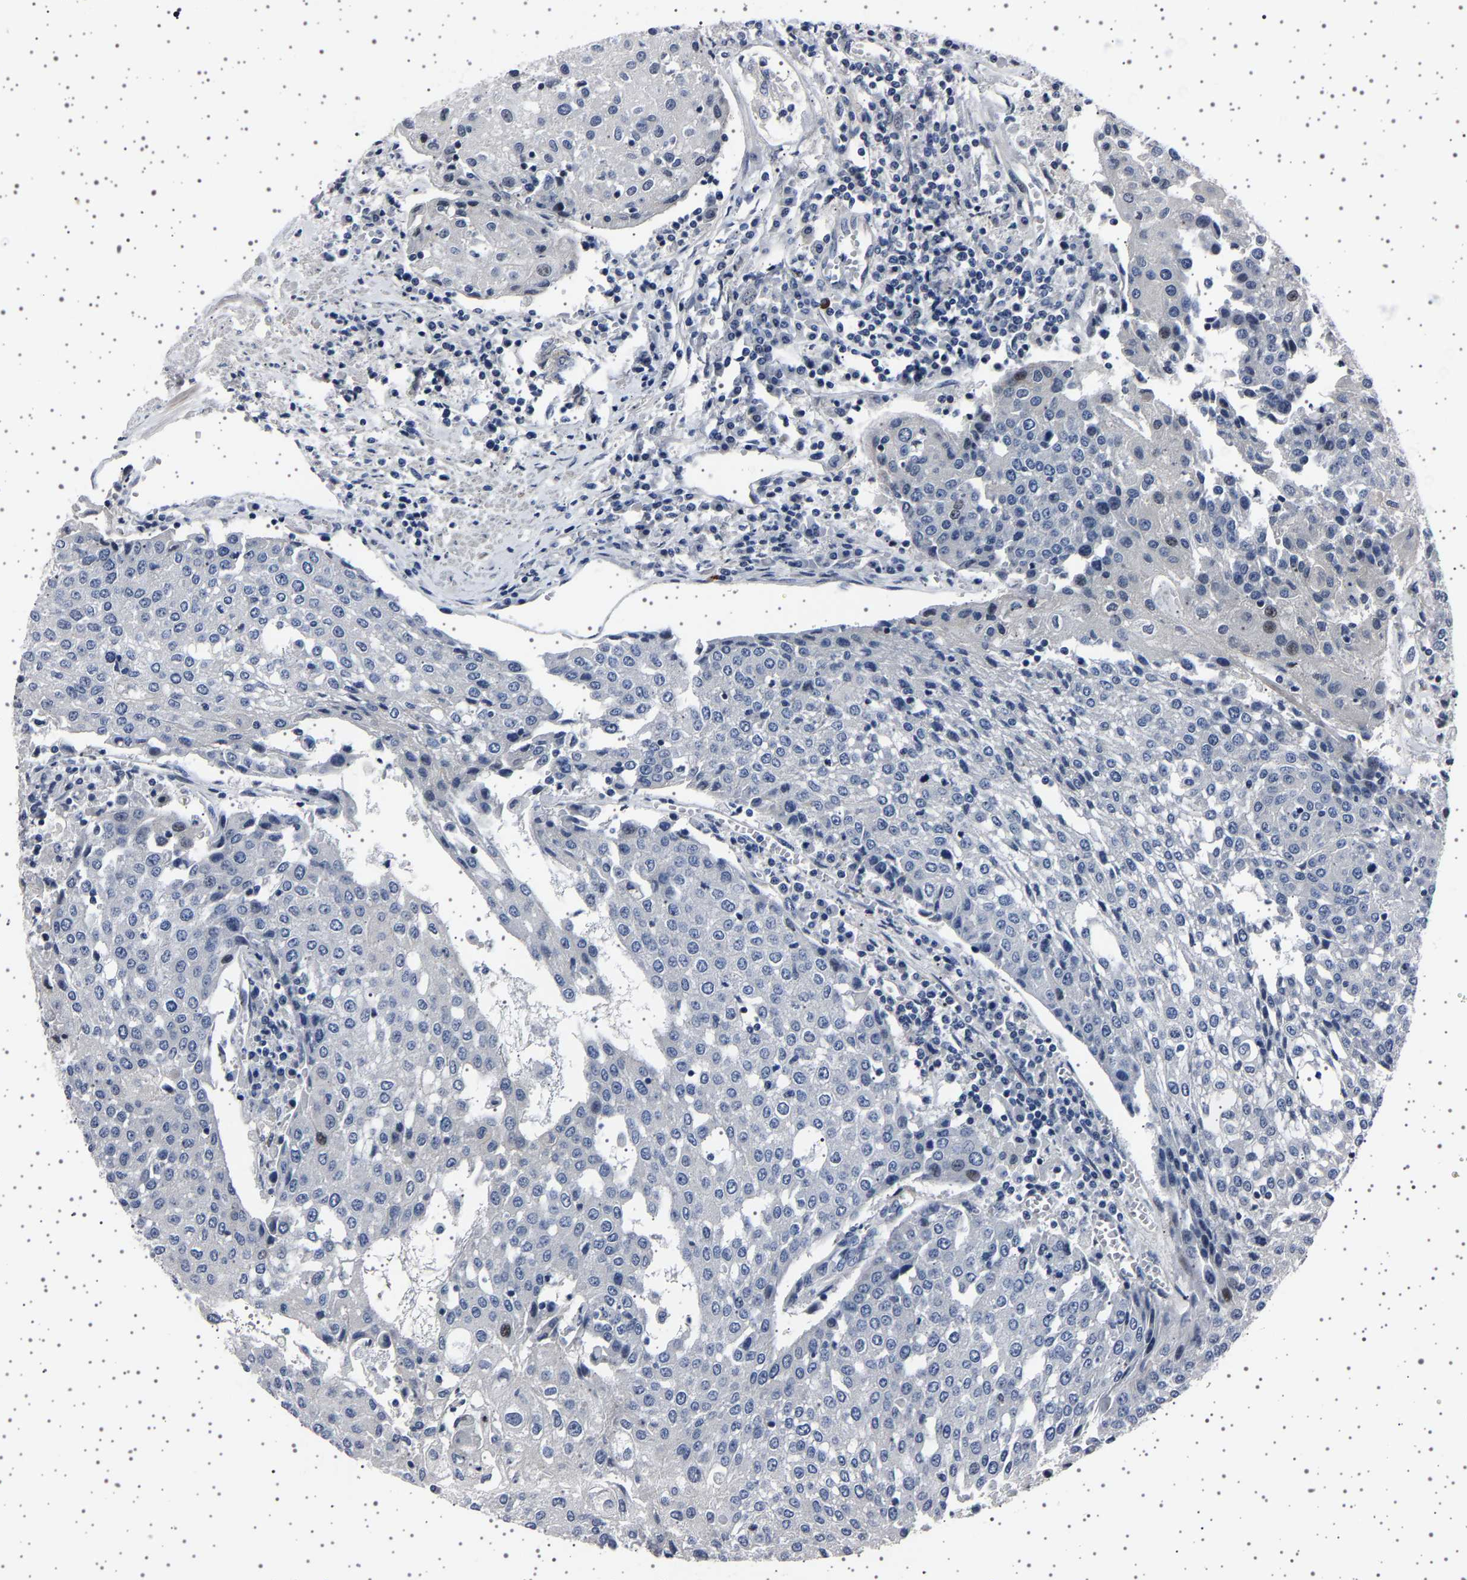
{"staining": {"intensity": "negative", "quantity": "none", "location": "none"}, "tissue": "urothelial cancer", "cell_type": "Tumor cells", "image_type": "cancer", "snomed": [{"axis": "morphology", "description": "Urothelial carcinoma, High grade"}, {"axis": "topography", "description": "Urinary bladder"}], "caption": "Tumor cells show no significant expression in urothelial cancer.", "gene": "PAK5", "patient": {"sex": "female", "age": 85}}